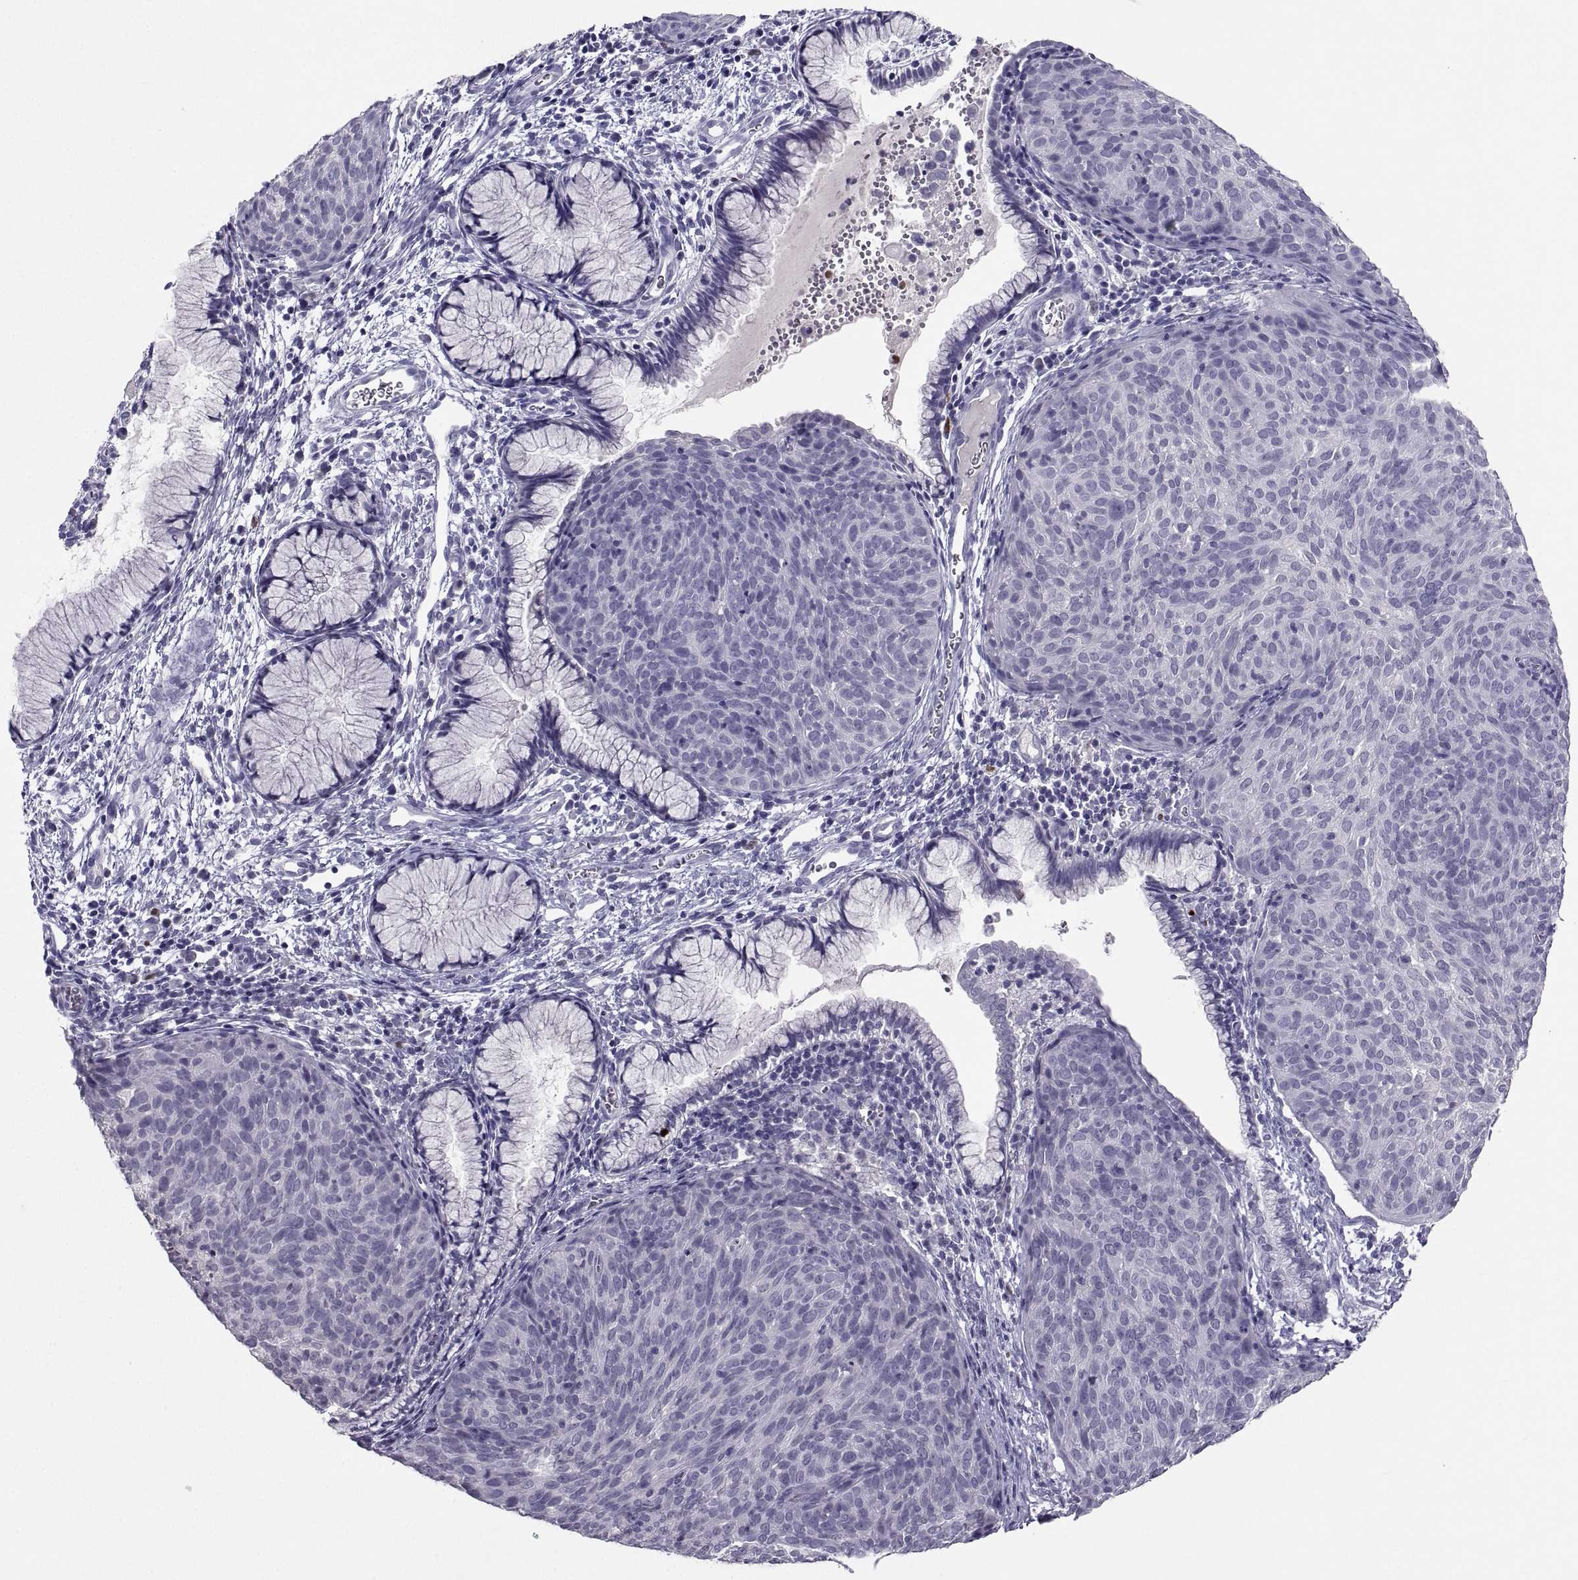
{"staining": {"intensity": "negative", "quantity": "none", "location": "none"}, "tissue": "cervical cancer", "cell_type": "Tumor cells", "image_type": "cancer", "snomed": [{"axis": "morphology", "description": "Squamous cell carcinoma, NOS"}, {"axis": "topography", "description": "Cervix"}], "caption": "Human cervical cancer (squamous cell carcinoma) stained for a protein using immunohistochemistry (IHC) reveals no positivity in tumor cells.", "gene": "SOX21", "patient": {"sex": "female", "age": 39}}